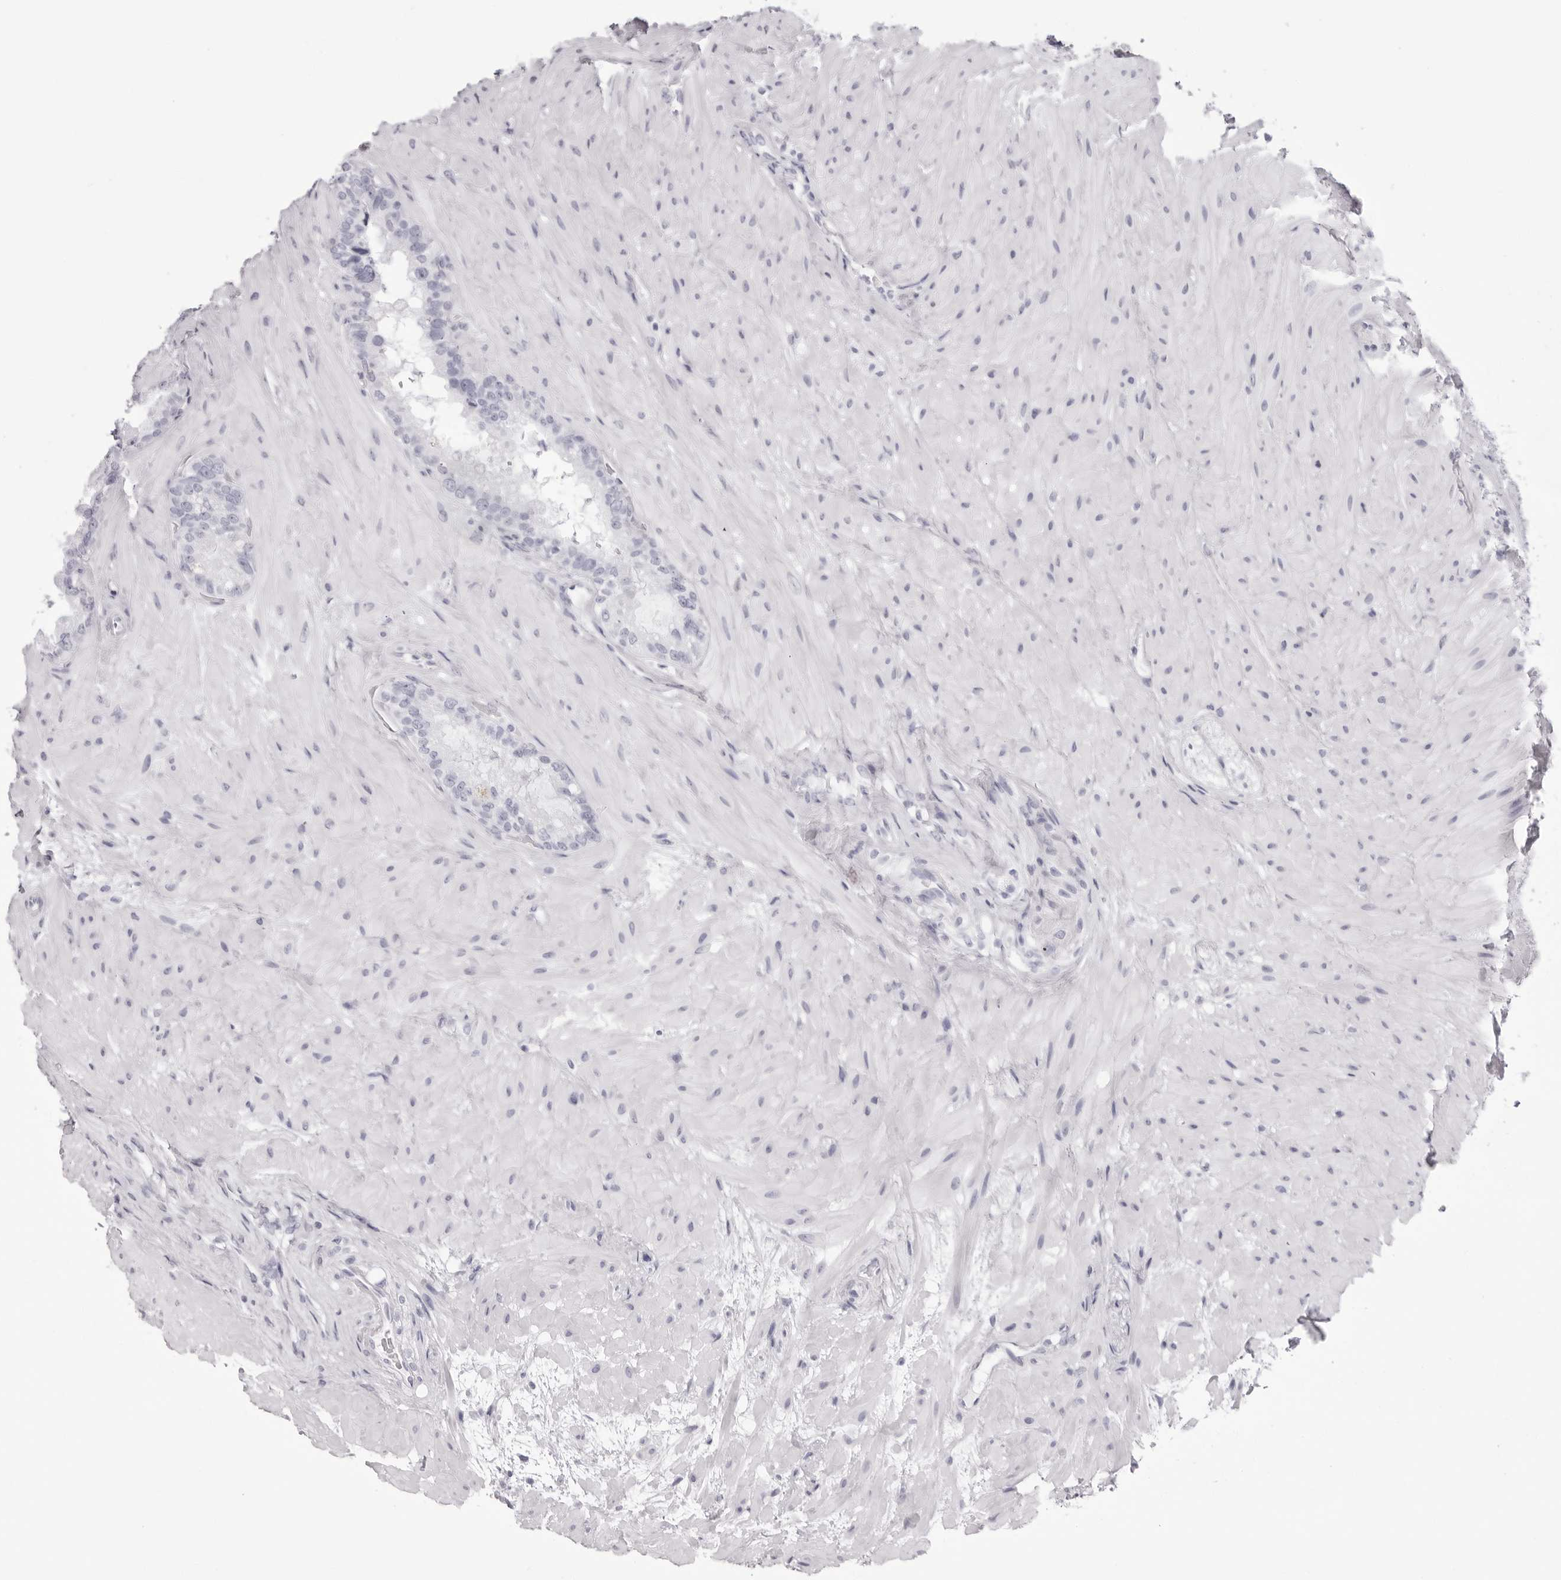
{"staining": {"intensity": "negative", "quantity": "none", "location": "none"}, "tissue": "seminal vesicle", "cell_type": "Glandular cells", "image_type": "normal", "snomed": [{"axis": "morphology", "description": "Normal tissue, NOS"}, {"axis": "topography", "description": "Seminal veicle"}], "caption": "The immunohistochemistry (IHC) photomicrograph has no significant expression in glandular cells of seminal vesicle.", "gene": "TMOD4", "patient": {"sex": "male", "age": 80}}